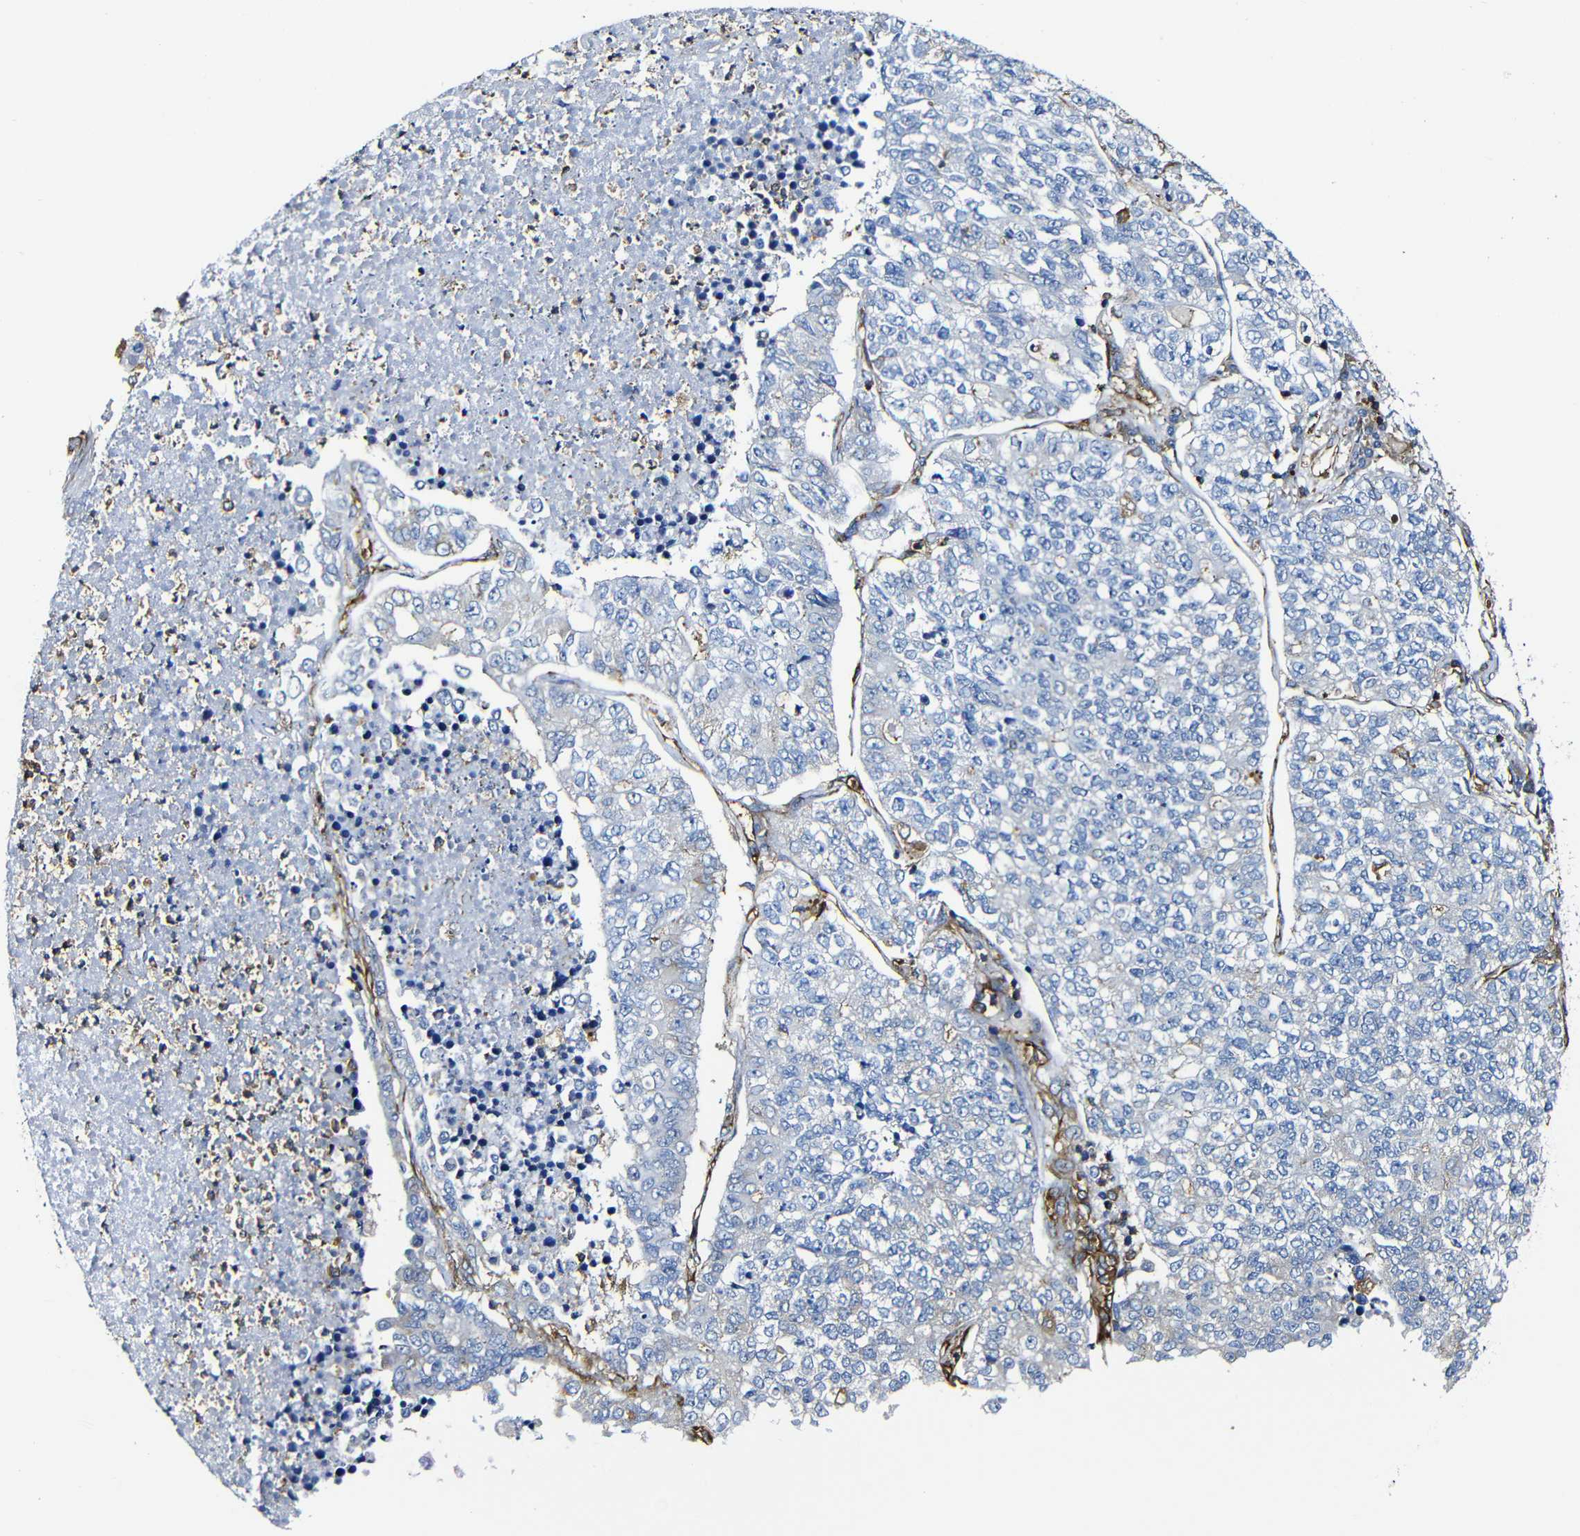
{"staining": {"intensity": "weak", "quantity": "<25%", "location": "cytoplasmic/membranous"}, "tissue": "lung cancer", "cell_type": "Tumor cells", "image_type": "cancer", "snomed": [{"axis": "morphology", "description": "Adenocarcinoma, NOS"}, {"axis": "topography", "description": "Lung"}], "caption": "This histopathology image is of lung cancer stained with immunohistochemistry to label a protein in brown with the nuclei are counter-stained blue. There is no positivity in tumor cells. Brightfield microscopy of IHC stained with DAB (brown) and hematoxylin (blue), captured at high magnification.", "gene": "MSN", "patient": {"sex": "male", "age": 49}}